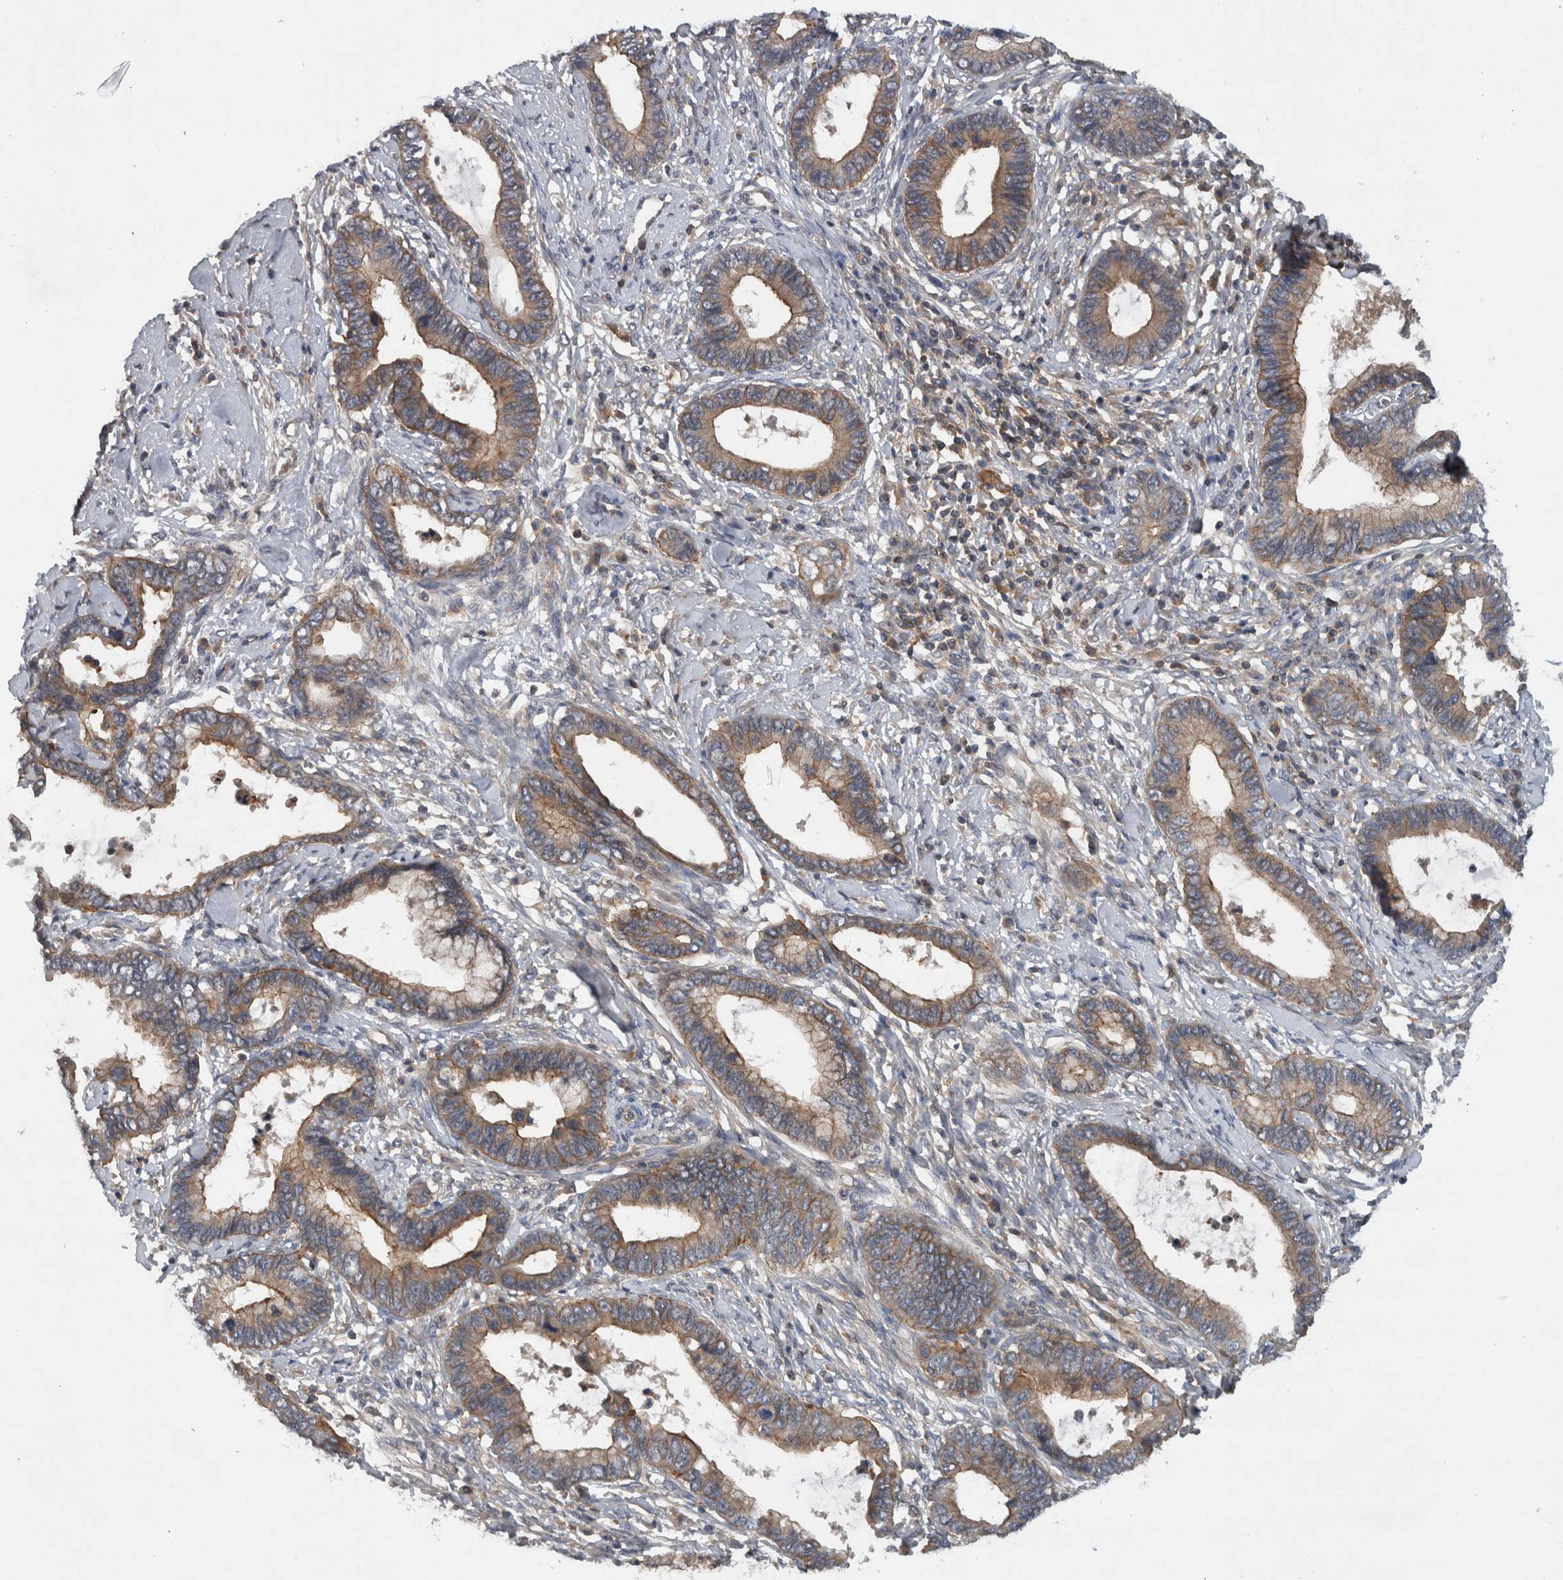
{"staining": {"intensity": "moderate", "quantity": ">75%", "location": "cytoplasmic/membranous"}, "tissue": "cervical cancer", "cell_type": "Tumor cells", "image_type": "cancer", "snomed": [{"axis": "morphology", "description": "Adenocarcinoma, NOS"}, {"axis": "topography", "description": "Cervix"}], "caption": "Immunohistochemical staining of cervical cancer demonstrates medium levels of moderate cytoplasmic/membranous protein staining in approximately >75% of tumor cells. The staining is performed using DAB (3,3'-diaminobenzidine) brown chromogen to label protein expression. The nuclei are counter-stained blue using hematoxylin.", "gene": "SCARA5", "patient": {"sex": "female", "age": 44}}